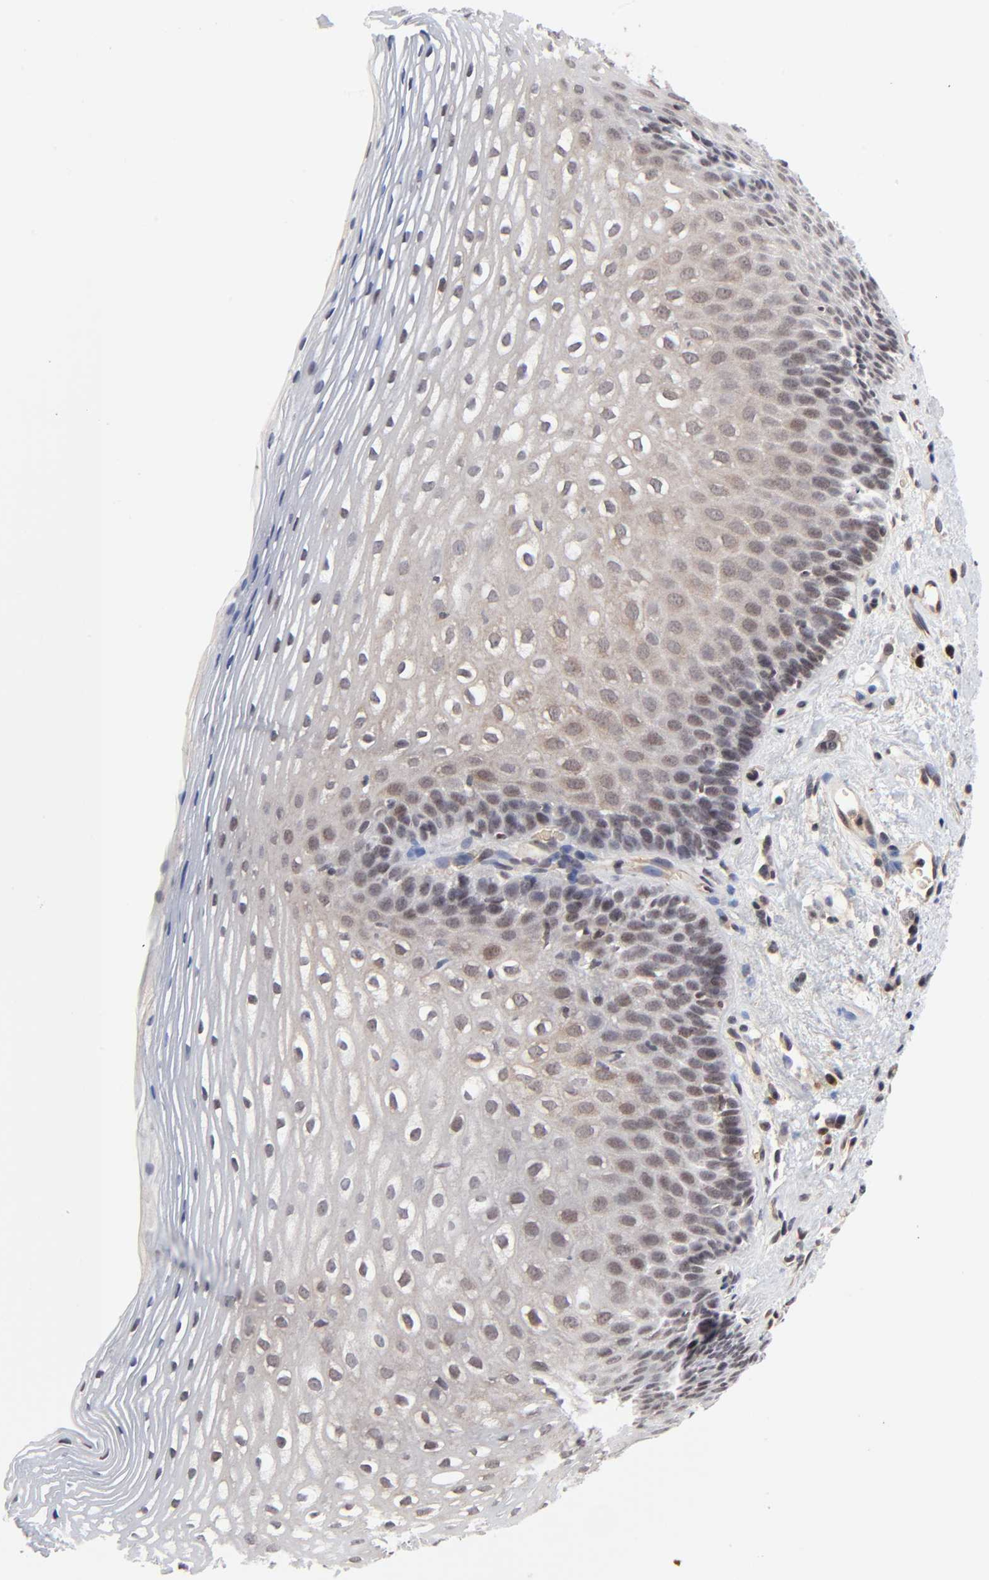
{"staining": {"intensity": "weak", "quantity": "<25%", "location": "cytoplasmic/membranous"}, "tissue": "esophagus", "cell_type": "Squamous epithelial cells", "image_type": "normal", "snomed": [{"axis": "morphology", "description": "Normal tissue, NOS"}, {"axis": "topography", "description": "Esophagus"}], "caption": "DAB immunohistochemical staining of unremarkable human esophagus reveals no significant positivity in squamous epithelial cells.", "gene": "CASP10", "patient": {"sex": "female", "age": 70}}